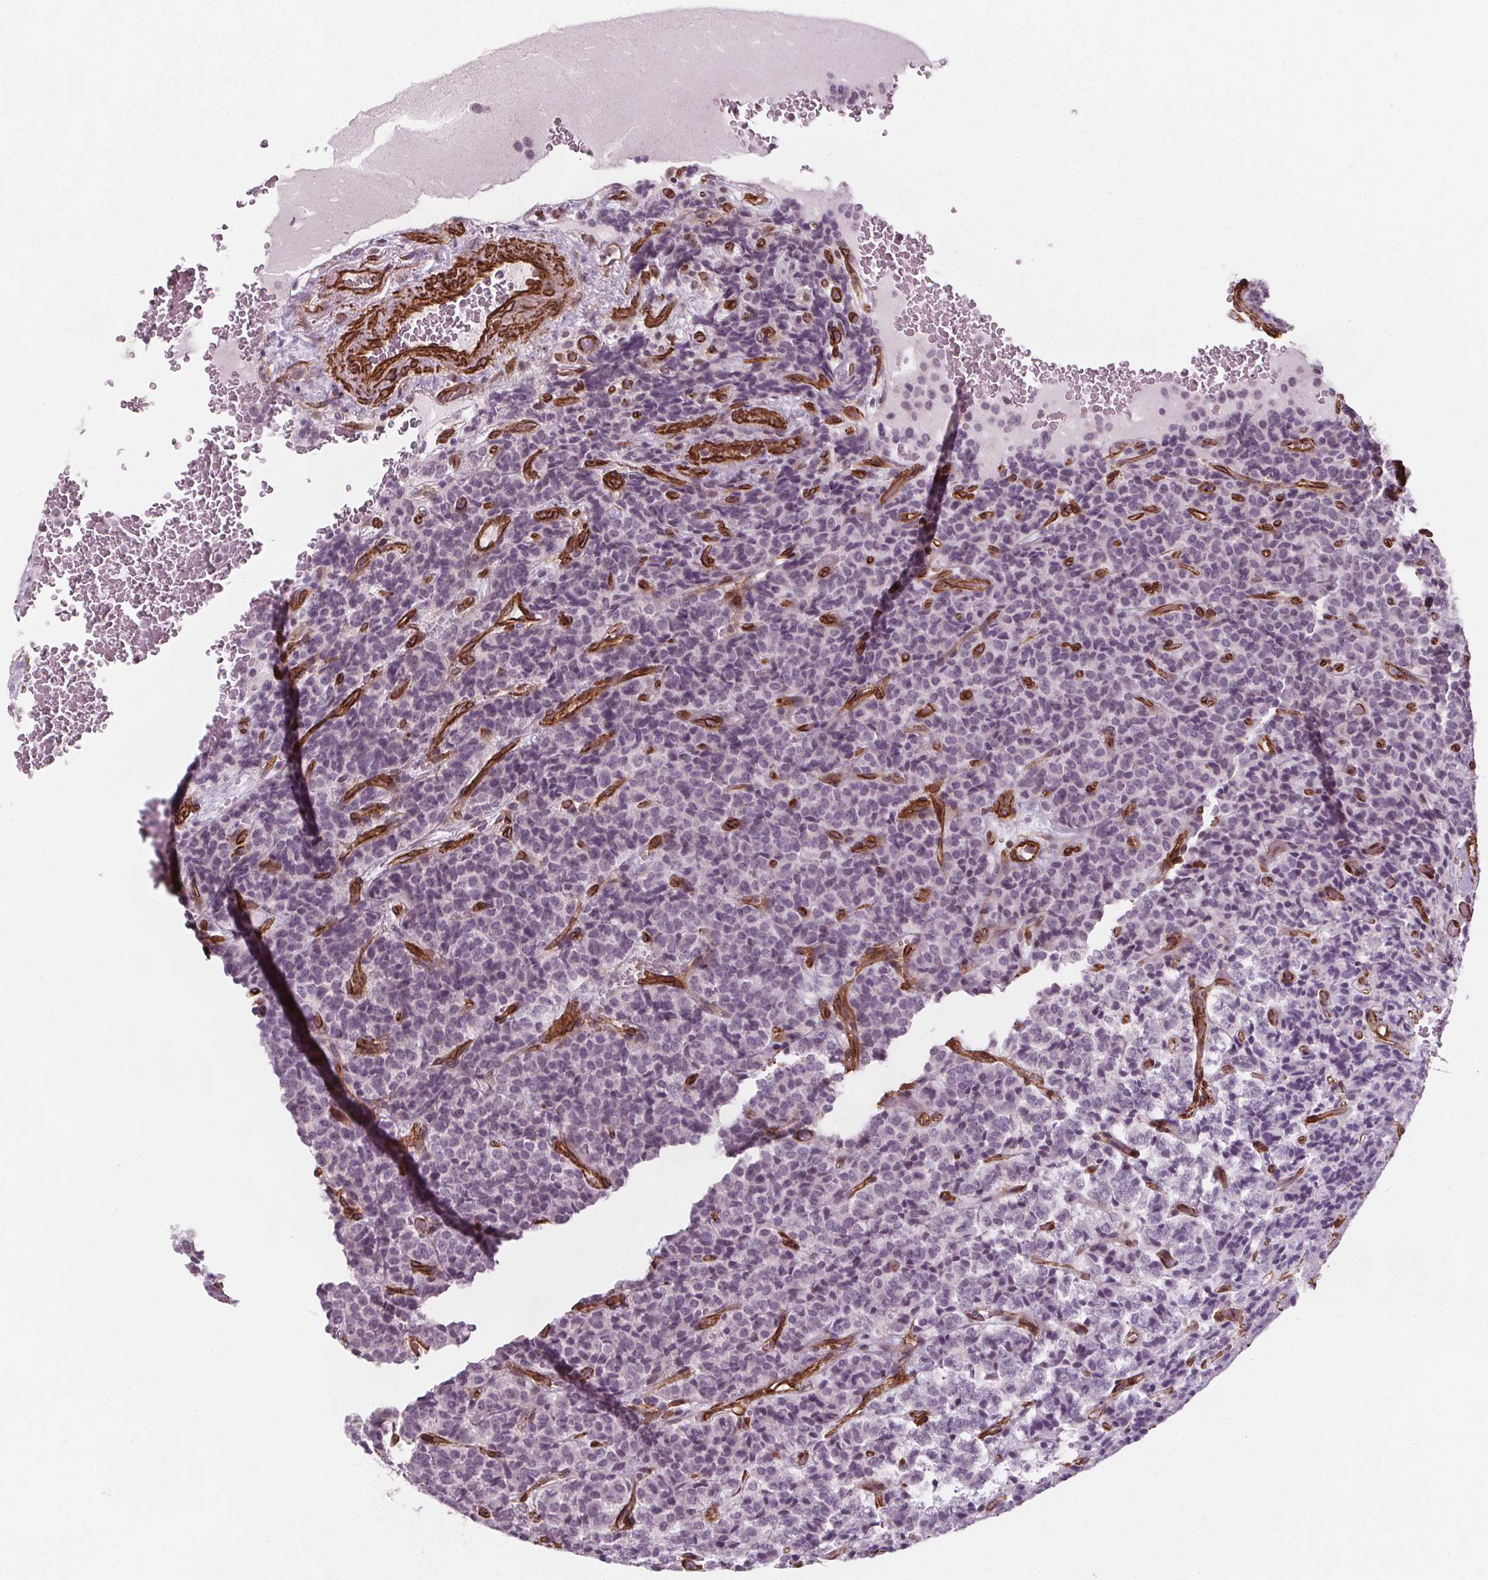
{"staining": {"intensity": "negative", "quantity": "none", "location": "none"}, "tissue": "carcinoid", "cell_type": "Tumor cells", "image_type": "cancer", "snomed": [{"axis": "morphology", "description": "Carcinoid, malignant, NOS"}, {"axis": "topography", "description": "Pancreas"}], "caption": "Tumor cells show no significant positivity in malignant carcinoid.", "gene": "HAS1", "patient": {"sex": "male", "age": 36}}